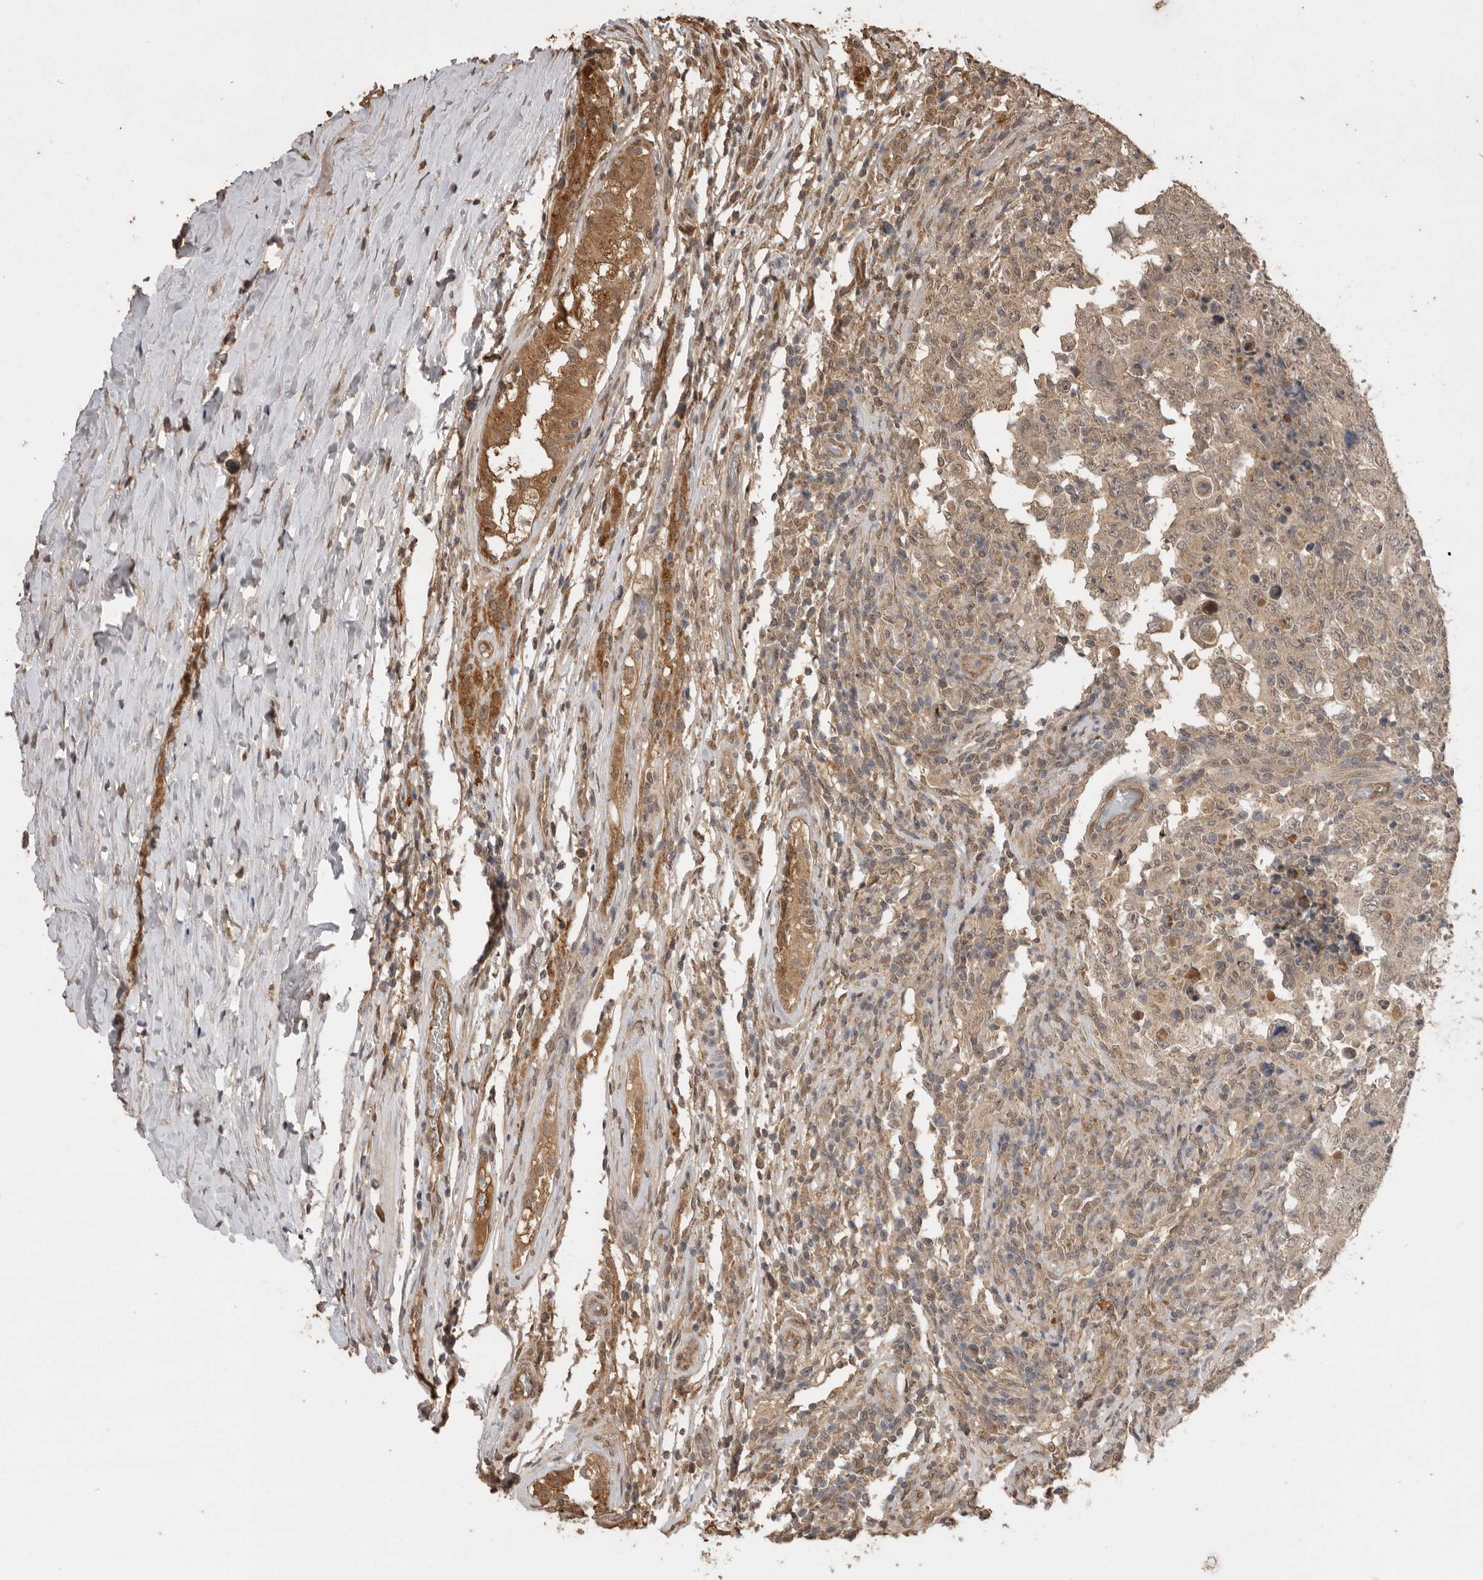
{"staining": {"intensity": "weak", "quantity": ">75%", "location": "cytoplasmic/membranous"}, "tissue": "testis cancer", "cell_type": "Tumor cells", "image_type": "cancer", "snomed": [{"axis": "morphology", "description": "Carcinoma, Embryonal, NOS"}, {"axis": "topography", "description": "Testis"}], "caption": "IHC of testis embryonal carcinoma displays low levels of weak cytoplasmic/membranous positivity in about >75% of tumor cells. The staining was performed using DAB (3,3'-diaminobenzidine) to visualize the protein expression in brown, while the nuclei were stained in blue with hematoxylin (Magnification: 20x).", "gene": "JAG2", "patient": {"sex": "male", "age": 26}}